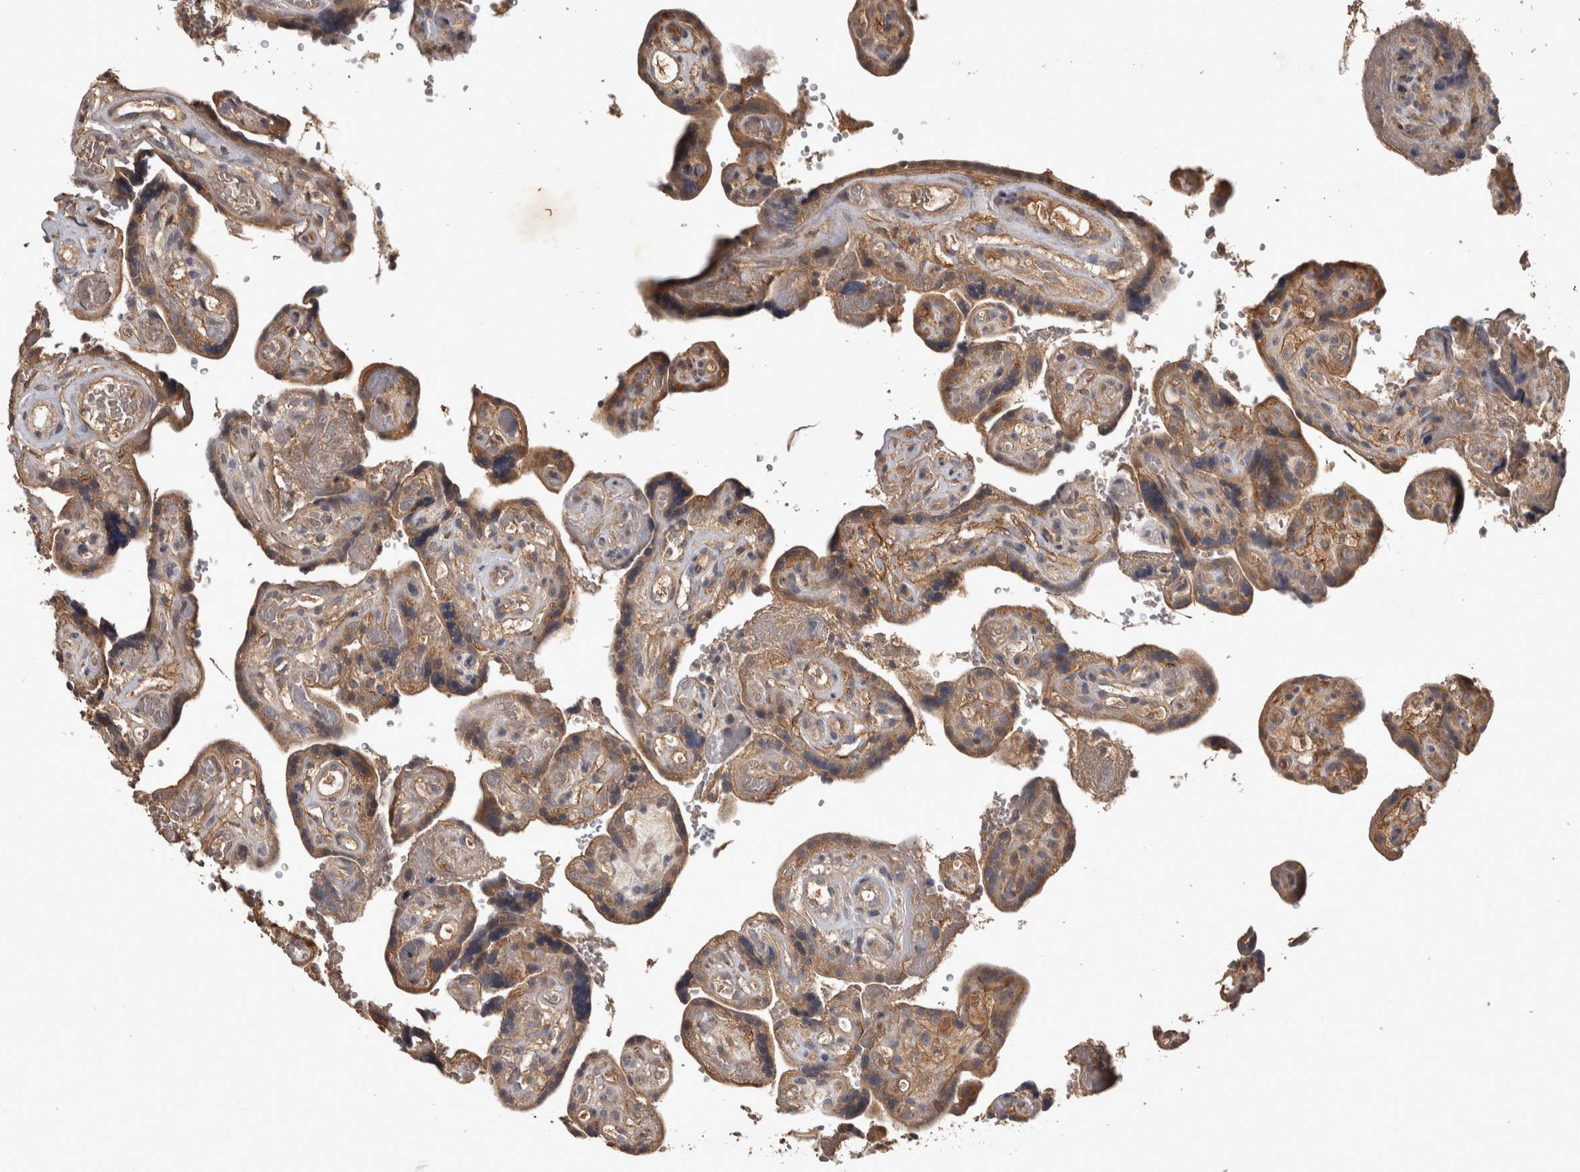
{"staining": {"intensity": "moderate", "quantity": ">75%", "location": "cytoplasmic/membranous"}, "tissue": "placenta", "cell_type": "Decidual cells", "image_type": "normal", "snomed": [{"axis": "morphology", "description": "Normal tissue, NOS"}, {"axis": "topography", "description": "Placenta"}], "caption": "Benign placenta was stained to show a protein in brown. There is medium levels of moderate cytoplasmic/membranous expression in approximately >75% of decidual cells.", "gene": "TRMT61B", "patient": {"sex": "female", "age": 30}}